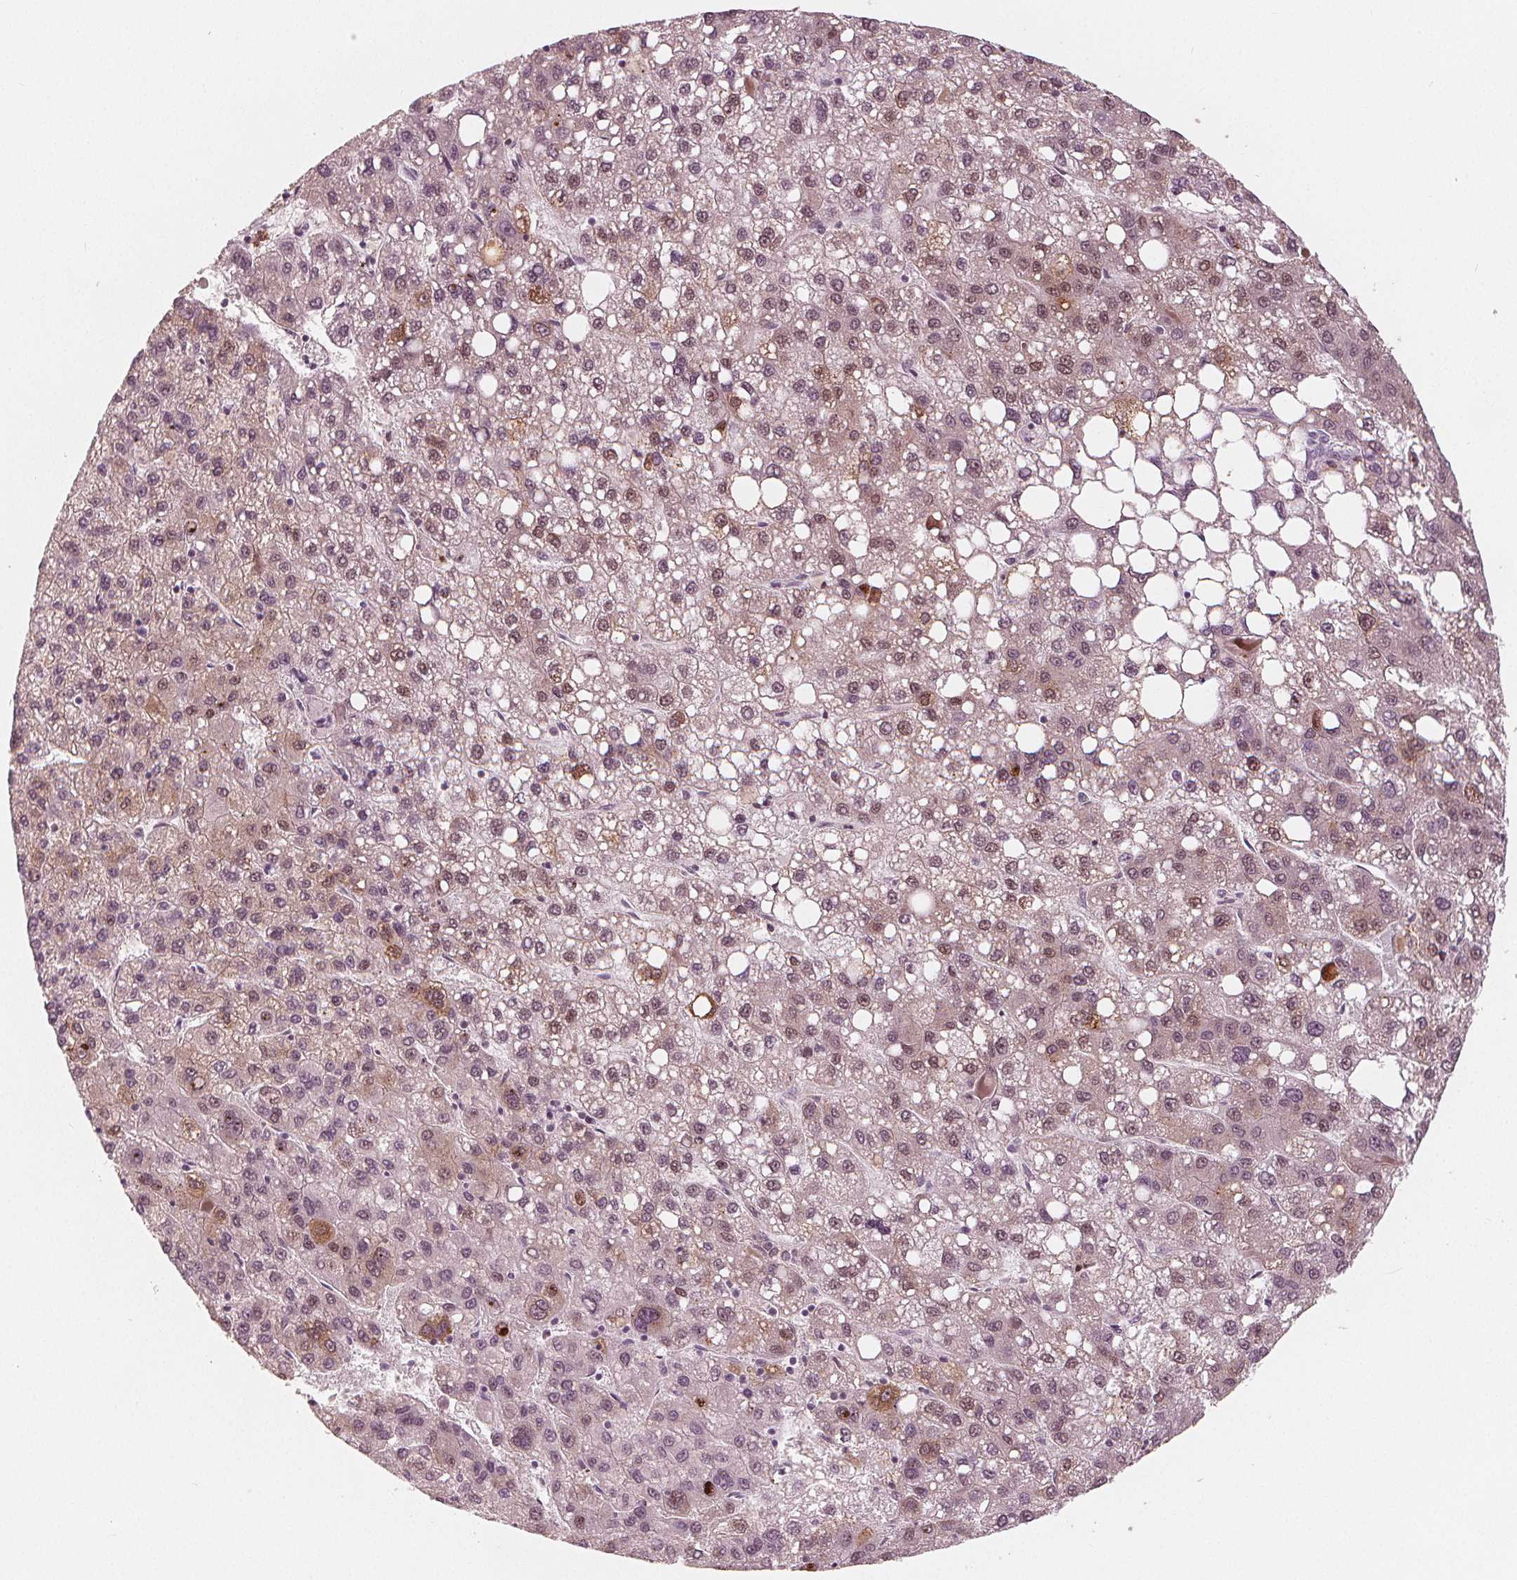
{"staining": {"intensity": "moderate", "quantity": "<25%", "location": "cytoplasmic/membranous,nuclear"}, "tissue": "liver cancer", "cell_type": "Tumor cells", "image_type": "cancer", "snomed": [{"axis": "morphology", "description": "Carcinoma, Hepatocellular, NOS"}, {"axis": "topography", "description": "Liver"}], "caption": "Tumor cells exhibit low levels of moderate cytoplasmic/membranous and nuclear staining in about <25% of cells in human liver cancer (hepatocellular carcinoma).", "gene": "SQSTM1", "patient": {"sex": "female", "age": 82}}